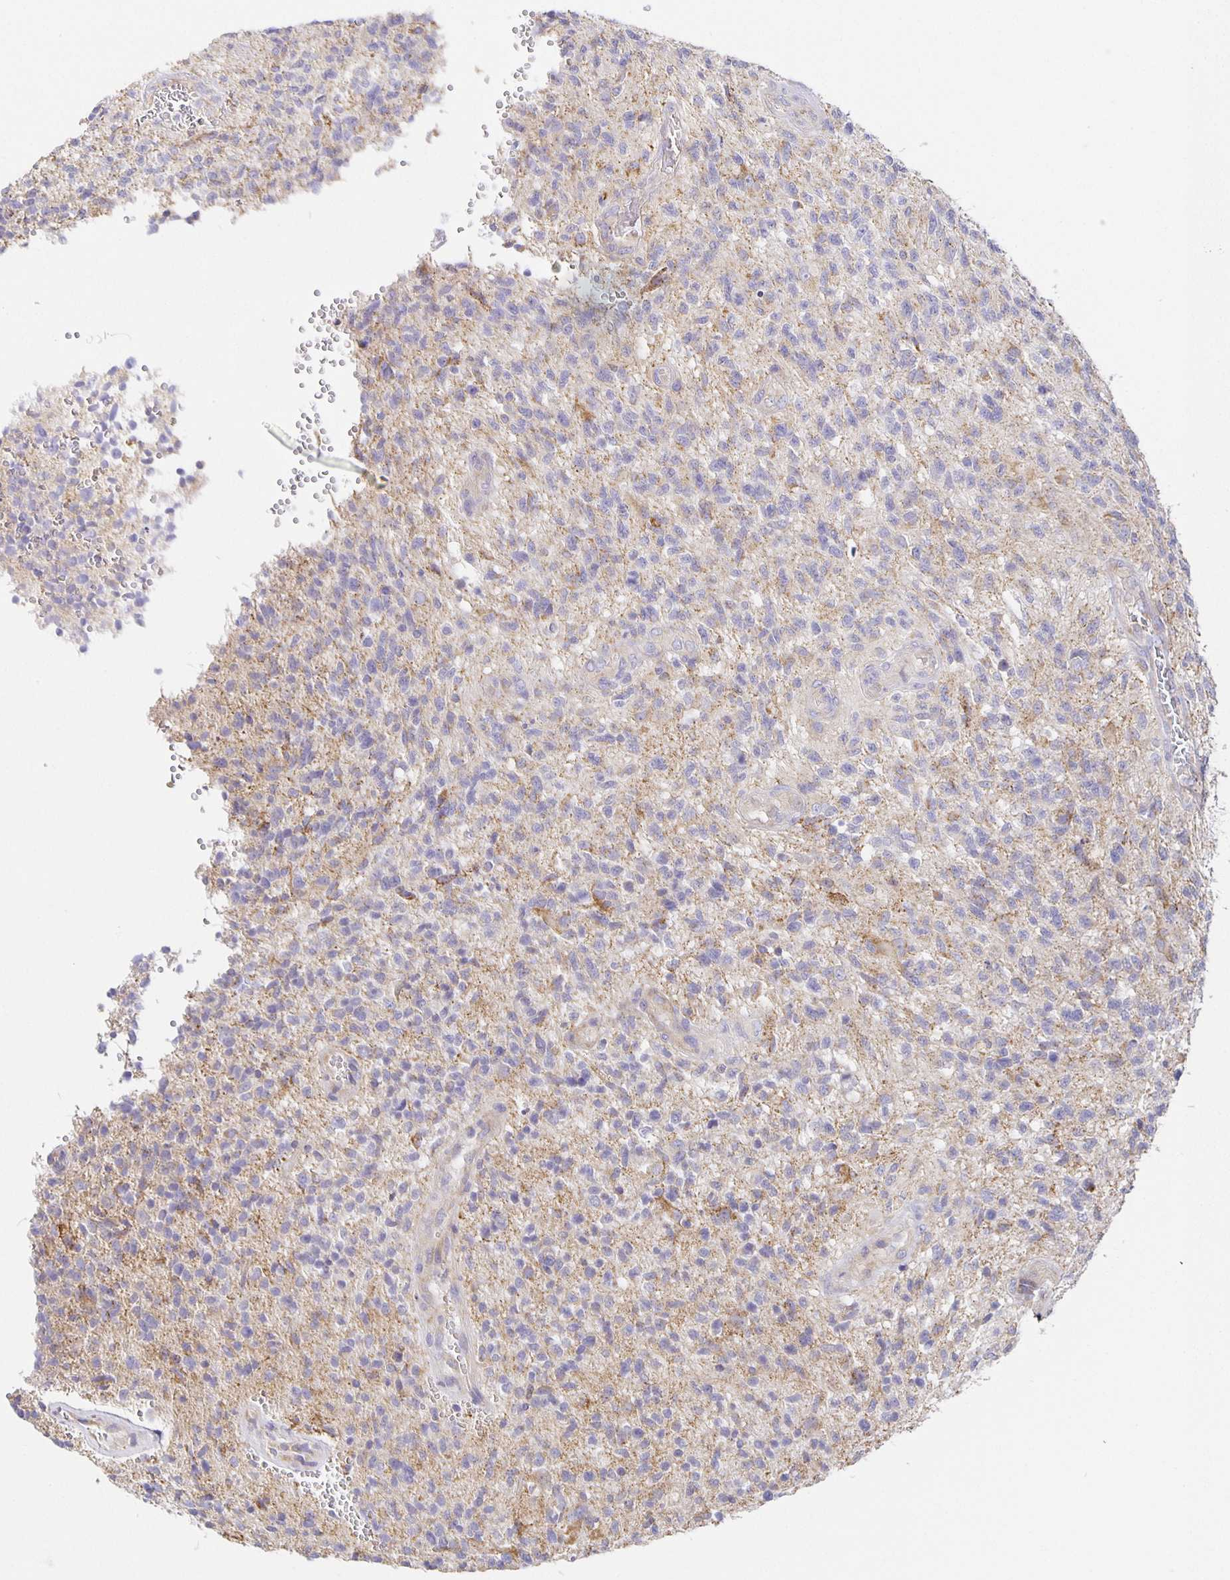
{"staining": {"intensity": "negative", "quantity": "none", "location": "none"}, "tissue": "glioma", "cell_type": "Tumor cells", "image_type": "cancer", "snomed": [{"axis": "morphology", "description": "Glioma, malignant, High grade"}, {"axis": "topography", "description": "Brain"}], "caption": "This micrograph is of high-grade glioma (malignant) stained with immunohistochemistry to label a protein in brown with the nuclei are counter-stained blue. There is no staining in tumor cells.", "gene": "FLRT3", "patient": {"sex": "male", "age": 56}}